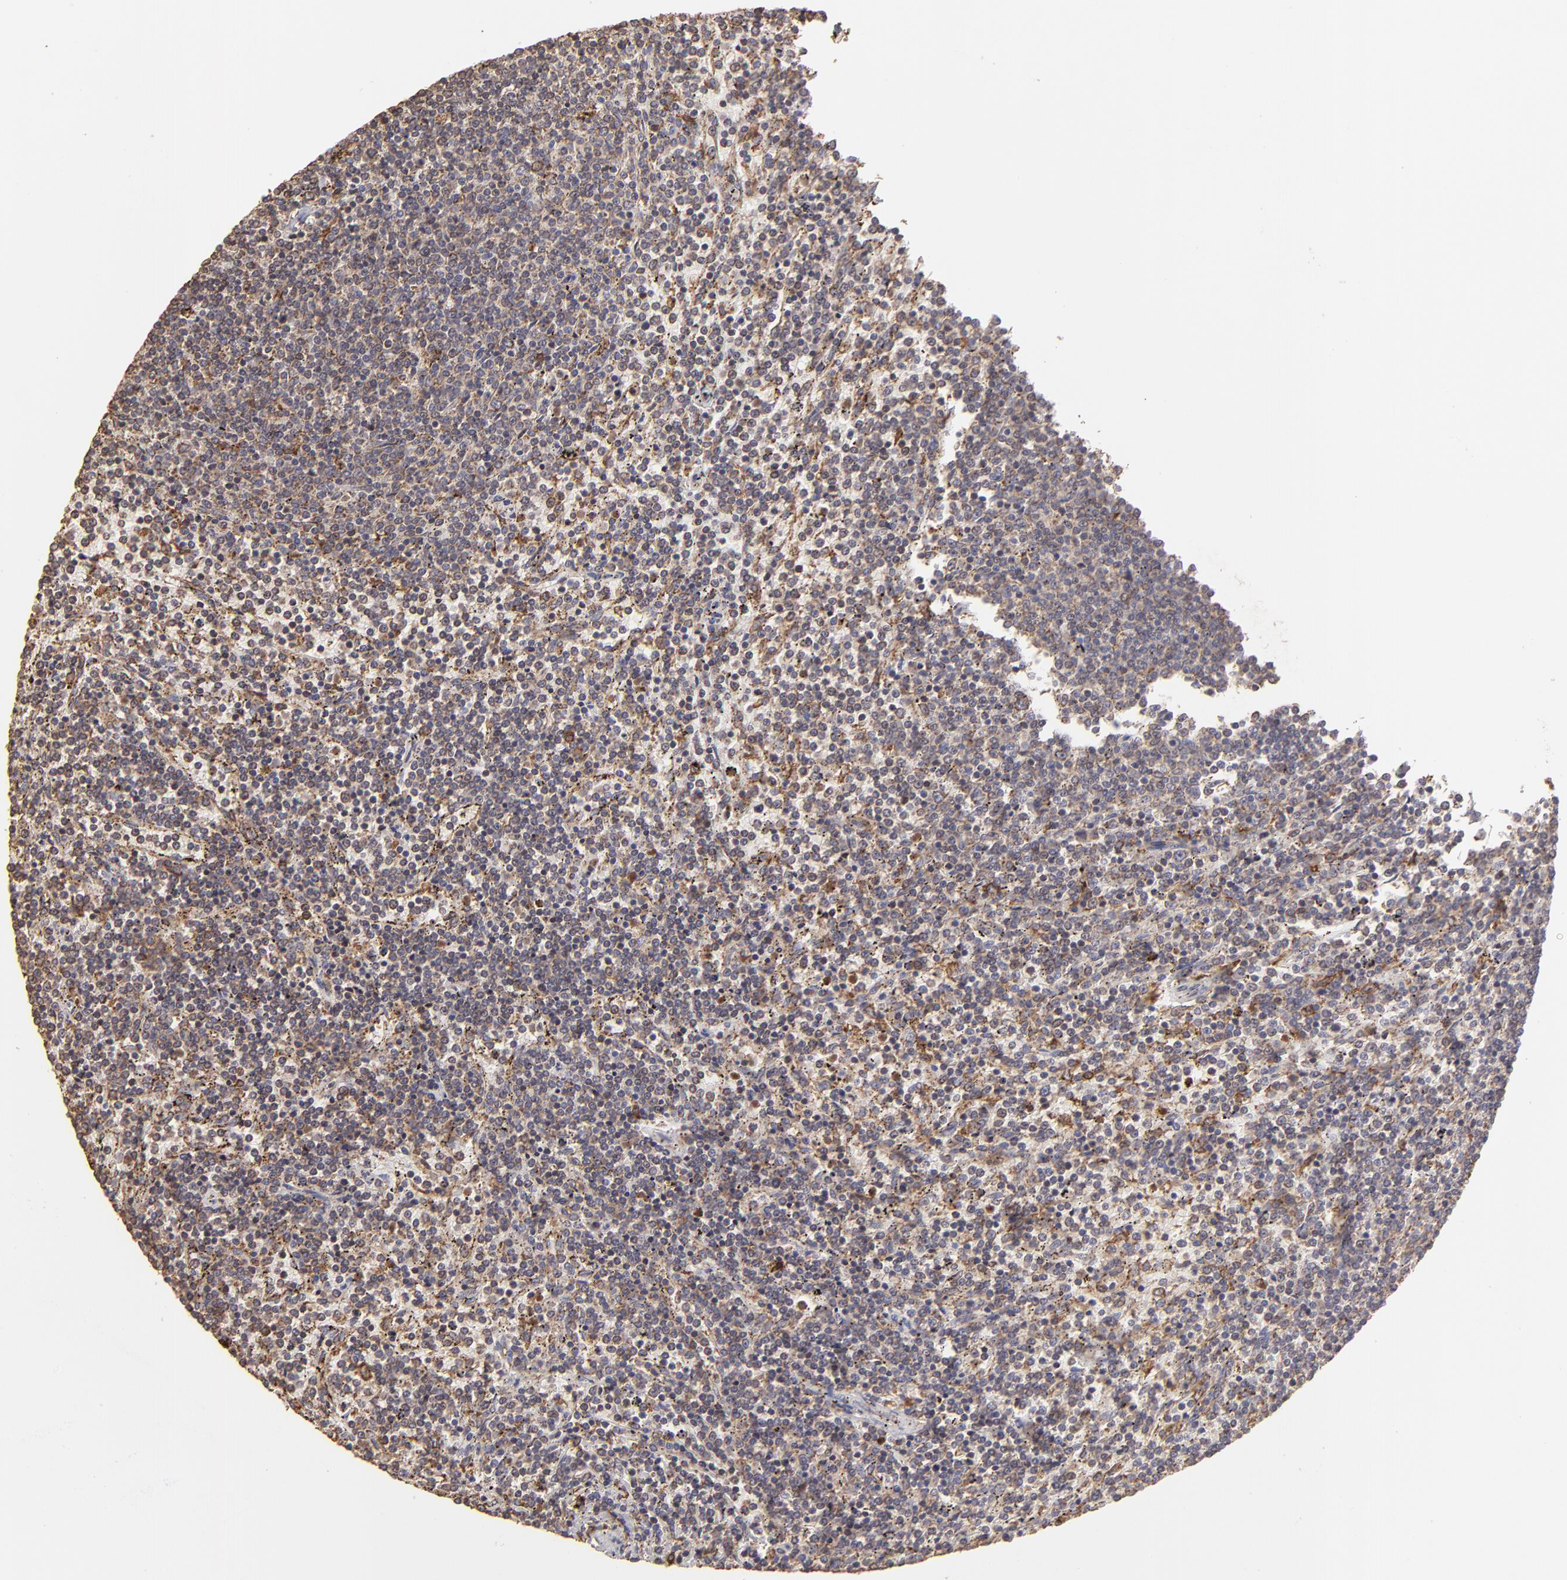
{"staining": {"intensity": "weak", "quantity": ">75%", "location": "cytoplasmic/membranous"}, "tissue": "lymphoma", "cell_type": "Tumor cells", "image_type": "cancer", "snomed": [{"axis": "morphology", "description": "Malignant lymphoma, non-Hodgkin's type, Low grade"}, {"axis": "topography", "description": "Spleen"}], "caption": "Brown immunohistochemical staining in lymphoma displays weak cytoplasmic/membranous staining in approximately >75% of tumor cells. Nuclei are stained in blue.", "gene": "CALR", "patient": {"sex": "female", "age": 50}}